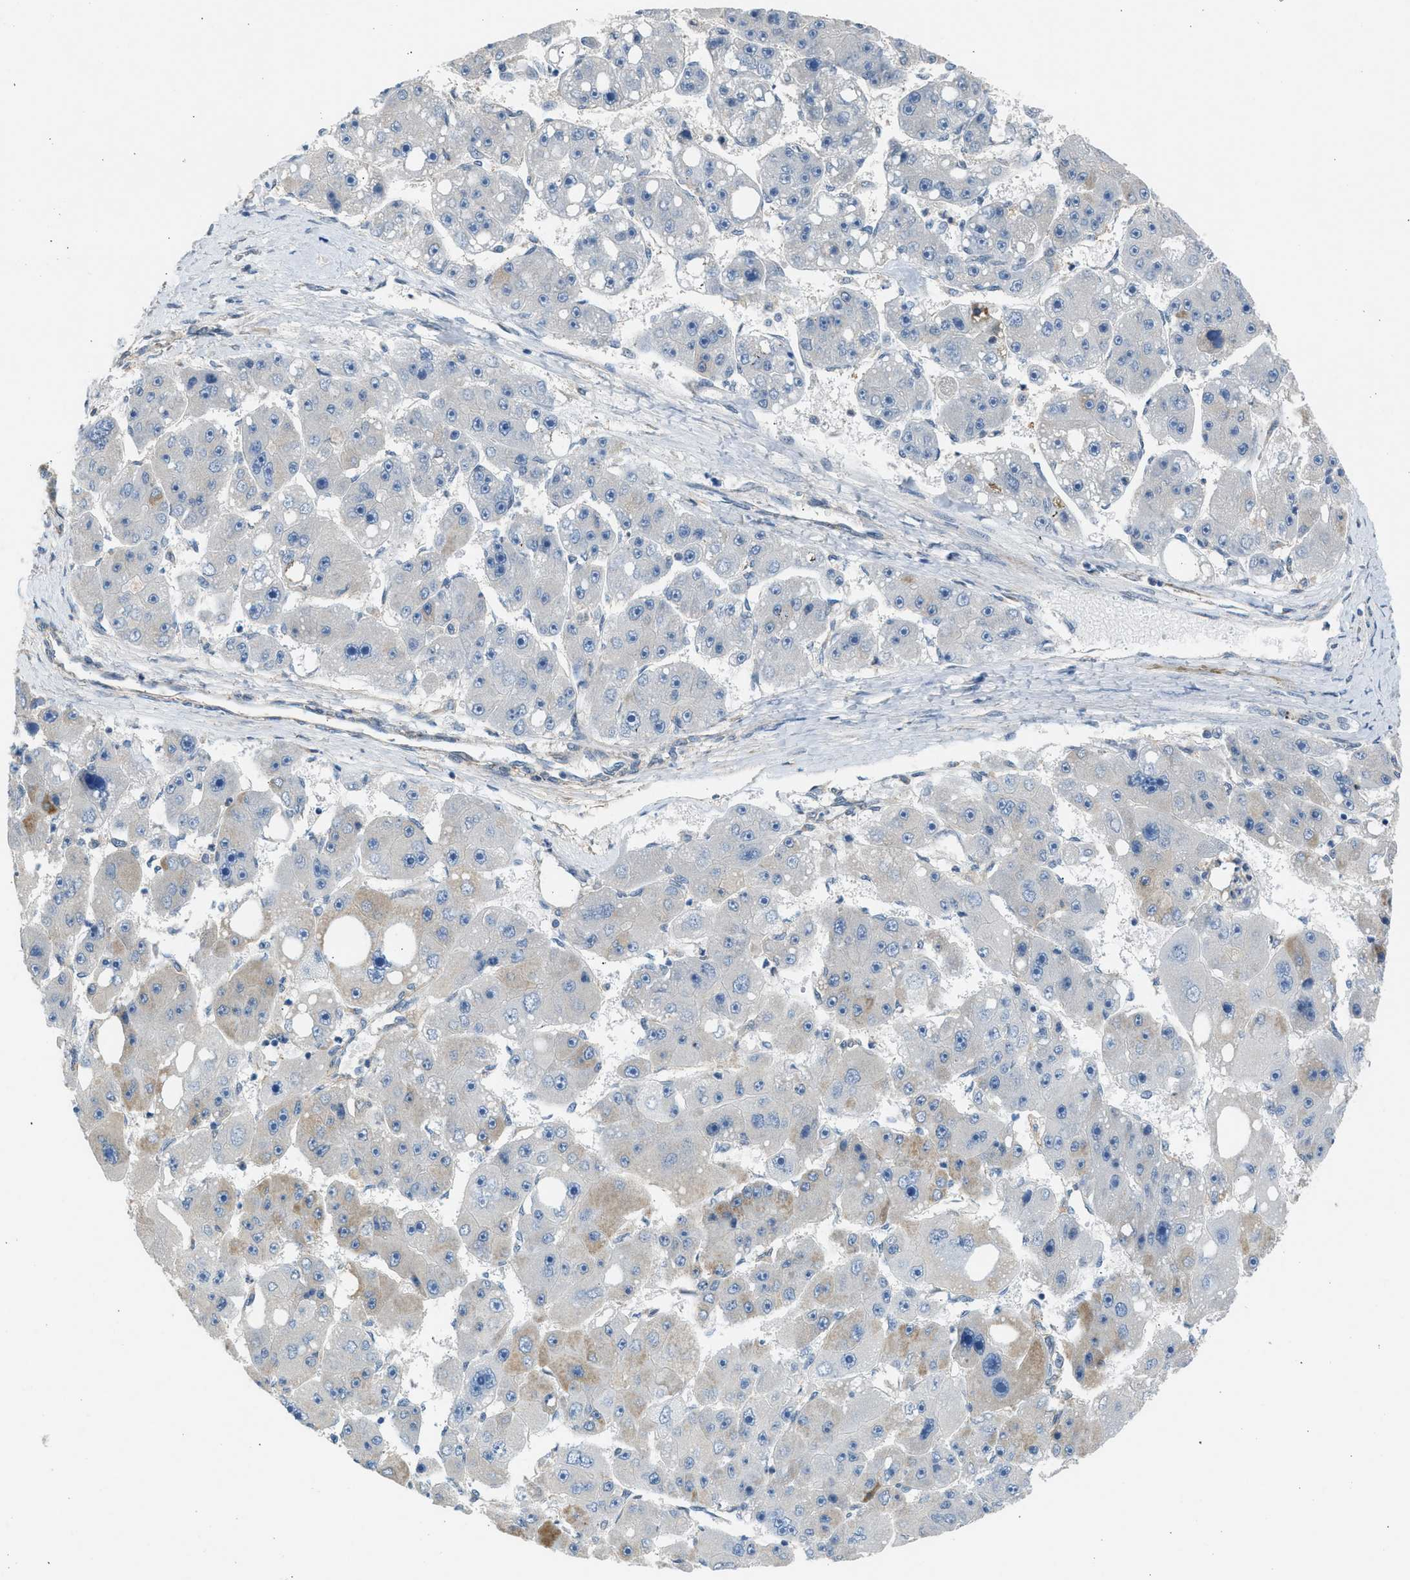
{"staining": {"intensity": "moderate", "quantity": "<25%", "location": "cytoplasmic/membranous"}, "tissue": "liver cancer", "cell_type": "Tumor cells", "image_type": "cancer", "snomed": [{"axis": "morphology", "description": "Carcinoma, Hepatocellular, NOS"}, {"axis": "topography", "description": "Liver"}], "caption": "DAB immunohistochemical staining of liver cancer (hepatocellular carcinoma) exhibits moderate cytoplasmic/membranous protein staining in approximately <25% of tumor cells.", "gene": "PCNX3", "patient": {"sex": "female", "age": 61}}